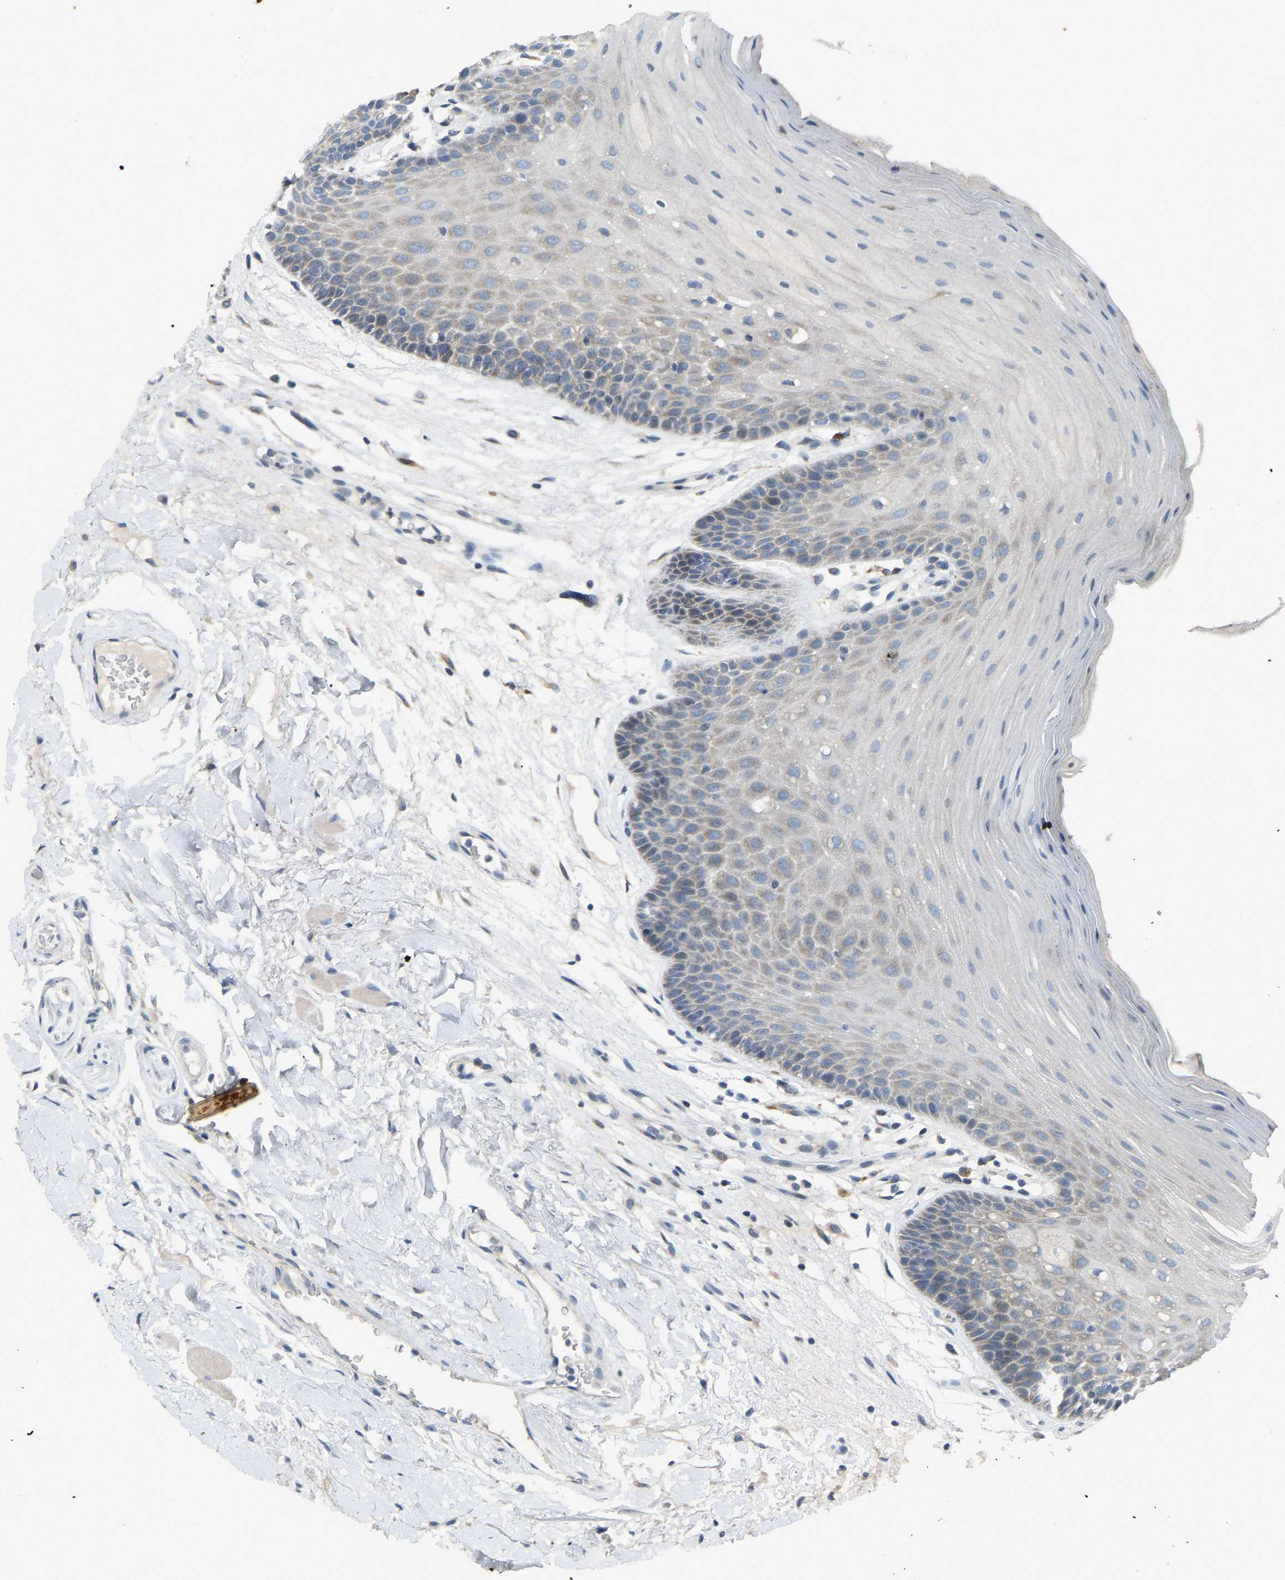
{"staining": {"intensity": "negative", "quantity": "none", "location": "none"}, "tissue": "oral mucosa", "cell_type": "Squamous epithelial cells", "image_type": "normal", "snomed": [{"axis": "morphology", "description": "Normal tissue, NOS"}, {"axis": "morphology", "description": "Squamous cell carcinoma, NOS"}, {"axis": "topography", "description": "Oral tissue"}, {"axis": "topography", "description": "Head-Neck"}], "caption": "This is an IHC micrograph of unremarkable human oral mucosa. There is no staining in squamous epithelial cells.", "gene": "ENSG00000283765", "patient": {"sex": "male", "age": 71}}